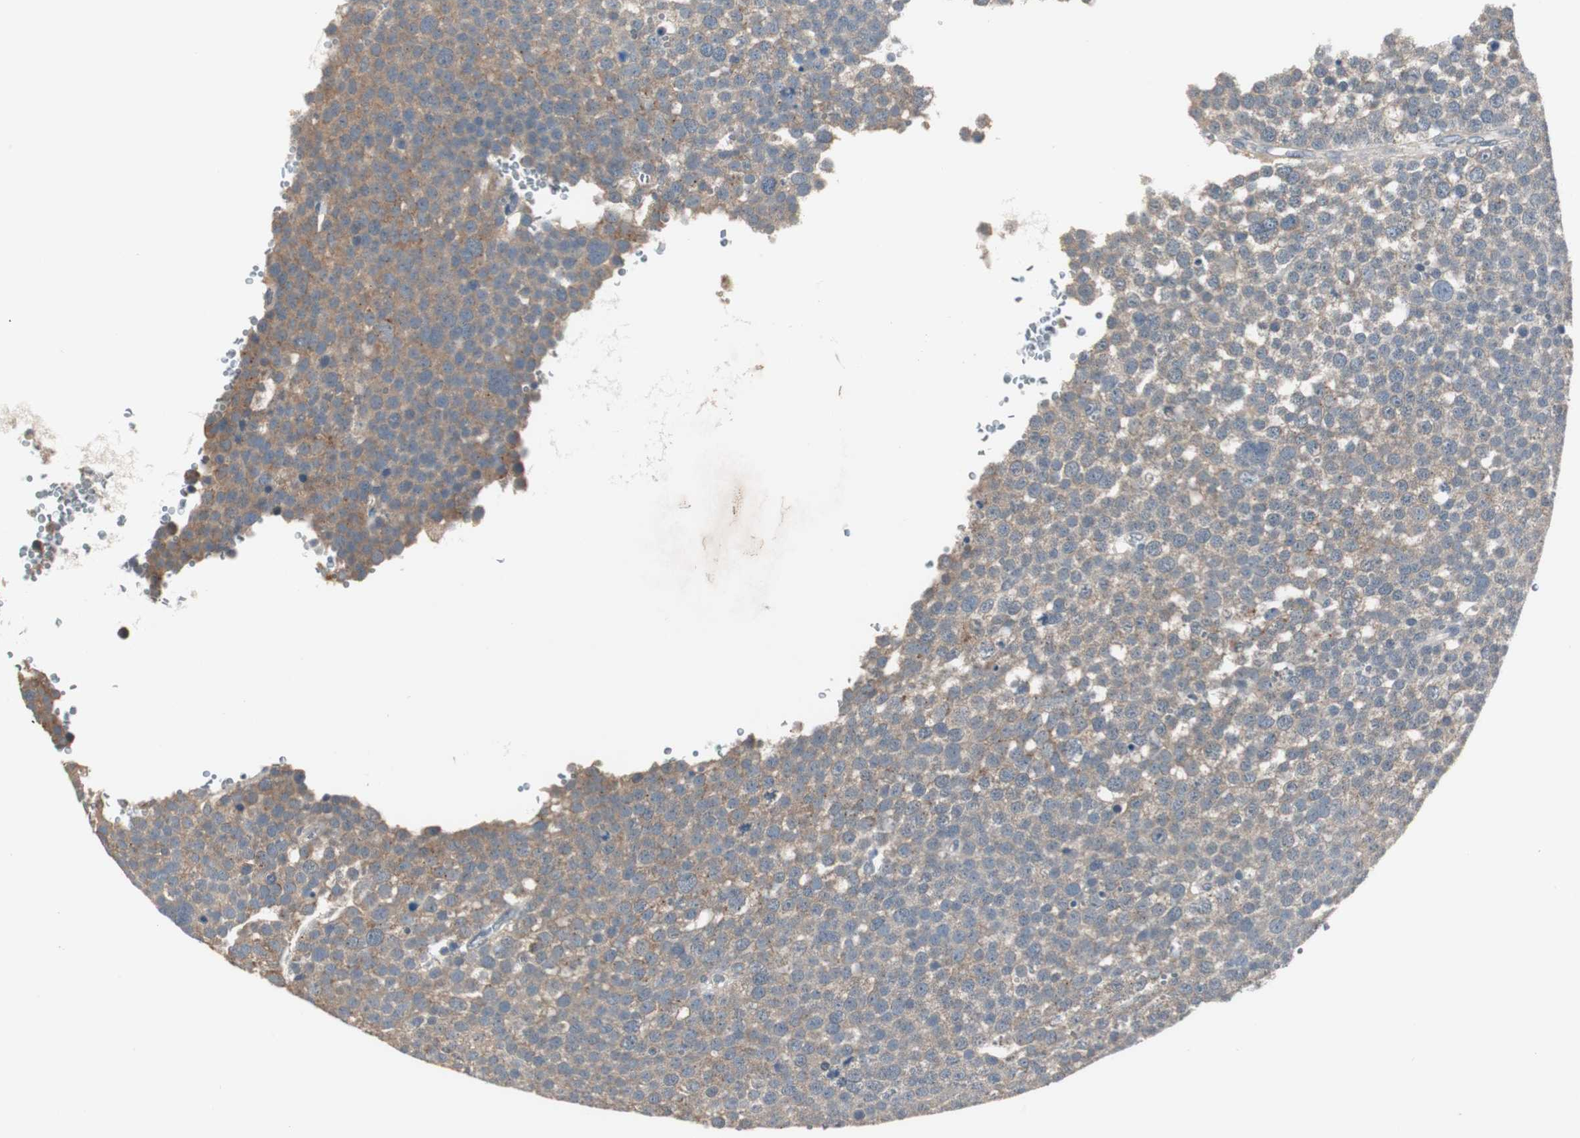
{"staining": {"intensity": "weak", "quantity": "25%-75%", "location": "cytoplasmic/membranous"}, "tissue": "testis cancer", "cell_type": "Tumor cells", "image_type": "cancer", "snomed": [{"axis": "morphology", "description": "Seminoma, NOS"}, {"axis": "topography", "description": "Testis"}], "caption": "High-magnification brightfield microscopy of testis seminoma stained with DAB (3,3'-diaminobenzidine) (brown) and counterstained with hematoxylin (blue). tumor cells exhibit weak cytoplasmic/membranous positivity is seen in about25%-75% of cells.", "gene": "PTPRN2", "patient": {"sex": "male", "age": 71}}